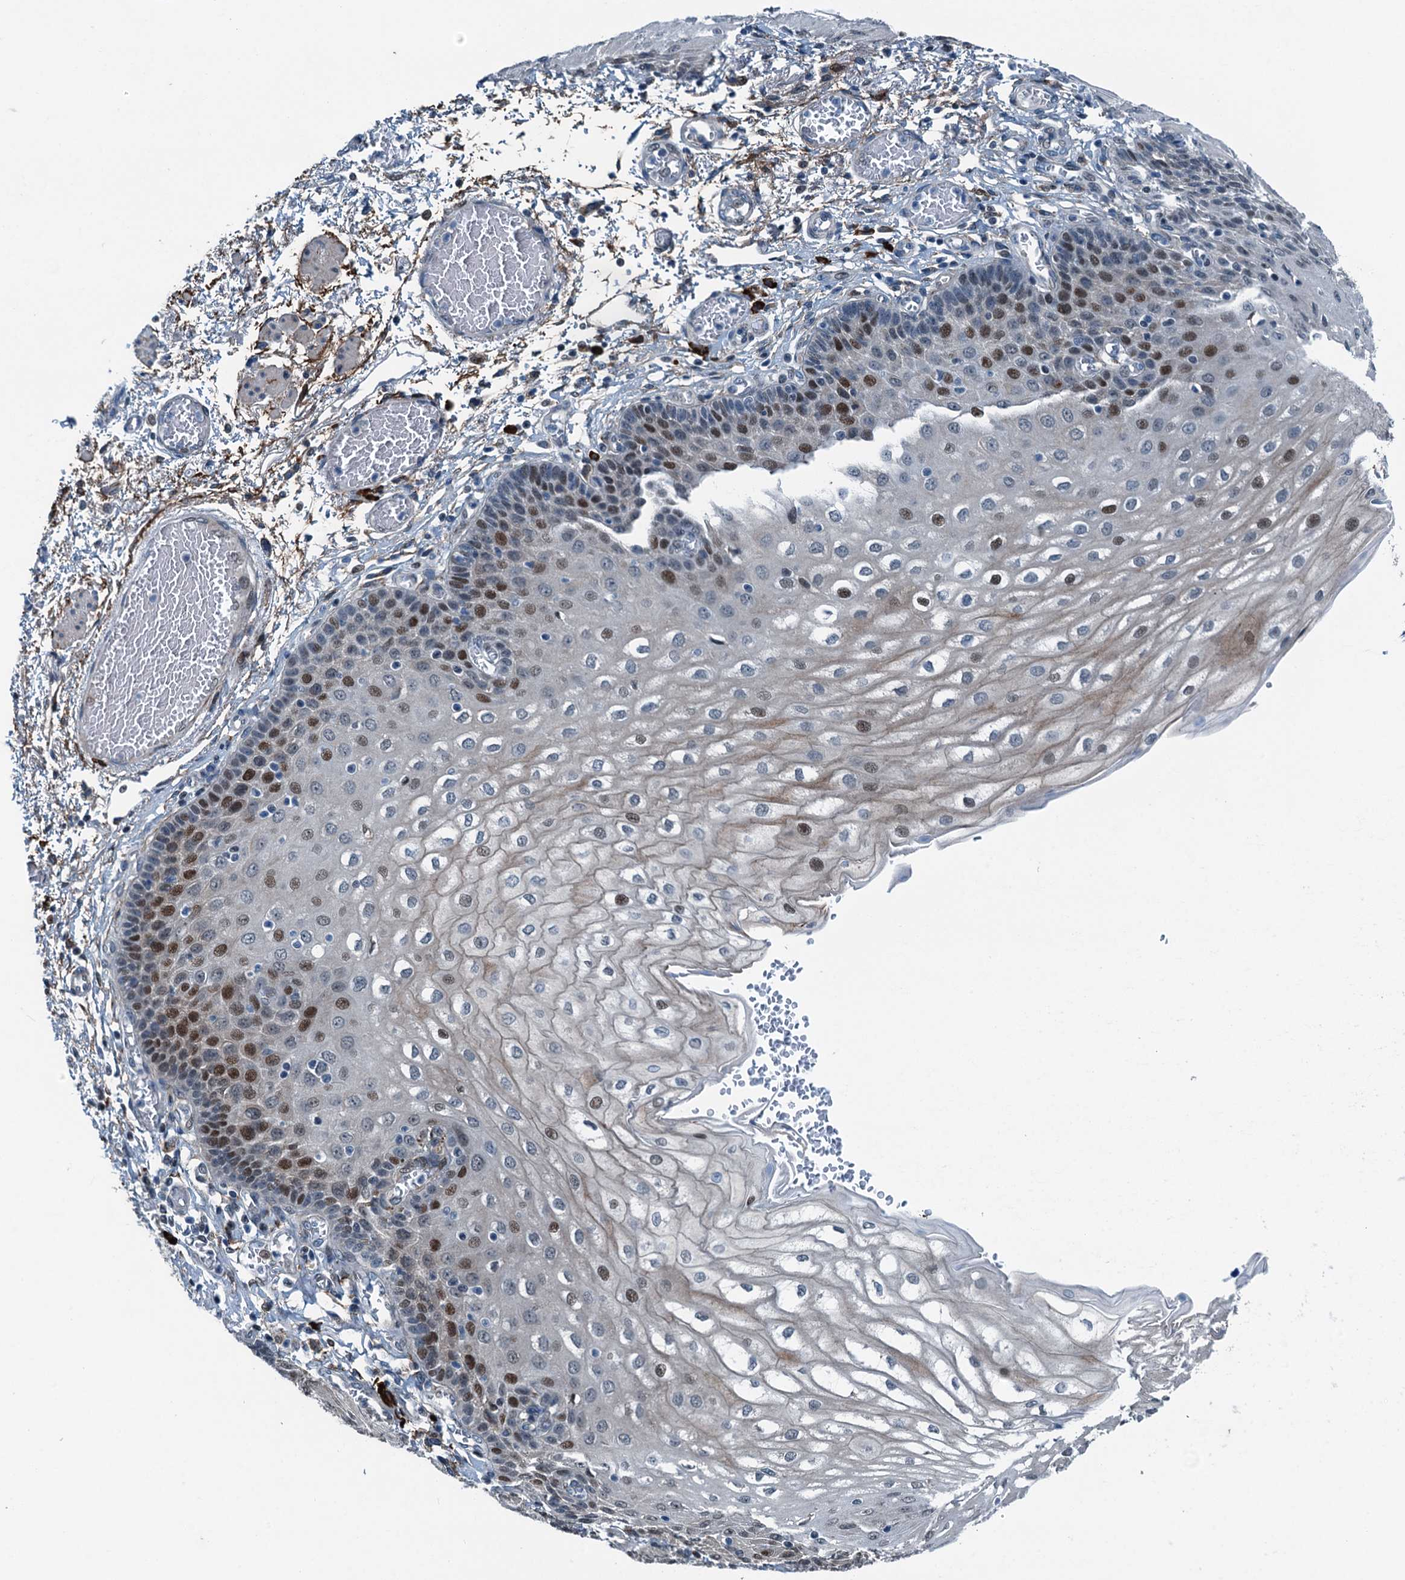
{"staining": {"intensity": "moderate", "quantity": "<25%", "location": "nuclear"}, "tissue": "esophagus", "cell_type": "Squamous epithelial cells", "image_type": "normal", "snomed": [{"axis": "morphology", "description": "Normal tissue, NOS"}, {"axis": "topography", "description": "Esophagus"}], "caption": "This histopathology image exhibits normal esophagus stained with IHC to label a protein in brown. The nuclear of squamous epithelial cells show moderate positivity for the protein. Nuclei are counter-stained blue.", "gene": "TAMALIN", "patient": {"sex": "male", "age": 81}}